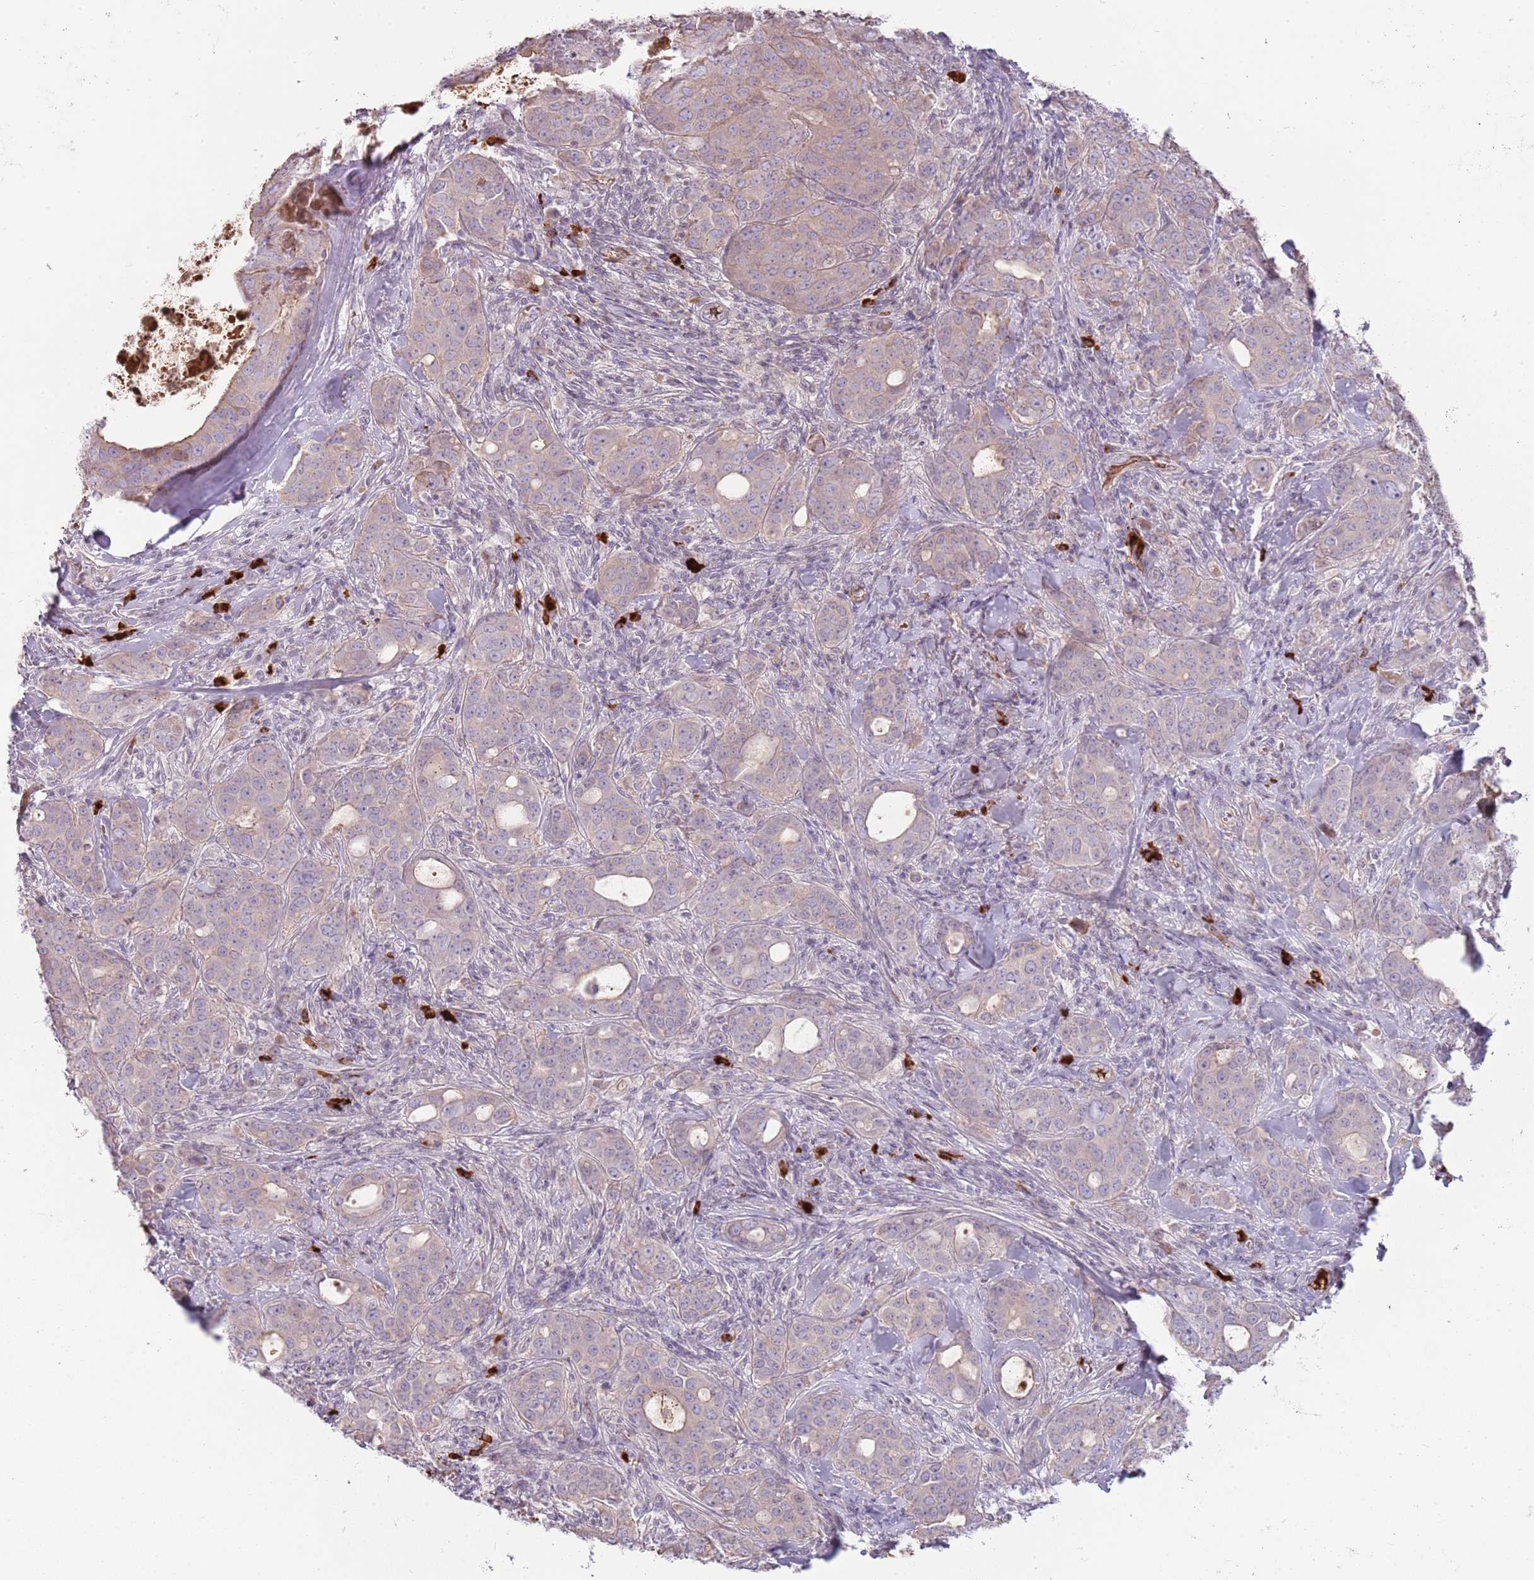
{"staining": {"intensity": "negative", "quantity": "none", "location": "none"}, "tissue": "breast cancer", "cell_type": "Tumor cells", "image_type": "cancer", "snomed": [{"axis": "morphology", "description": "Duct carcinoma"}, {"axis": "topography", "description": "Breast"}], "caption": "DAB (3,3'-diaminobenzidine) immunohistochemical staining of breast cancer reveals no significant positivity in tumor cells. The staining is performed using DAB (3,3'-diaminobenzidine) brown chromogen with nuclei counter-stained in using hematoxylin.", "gene": "MCUB", "patient": {"sex": "female", "age": 43}}